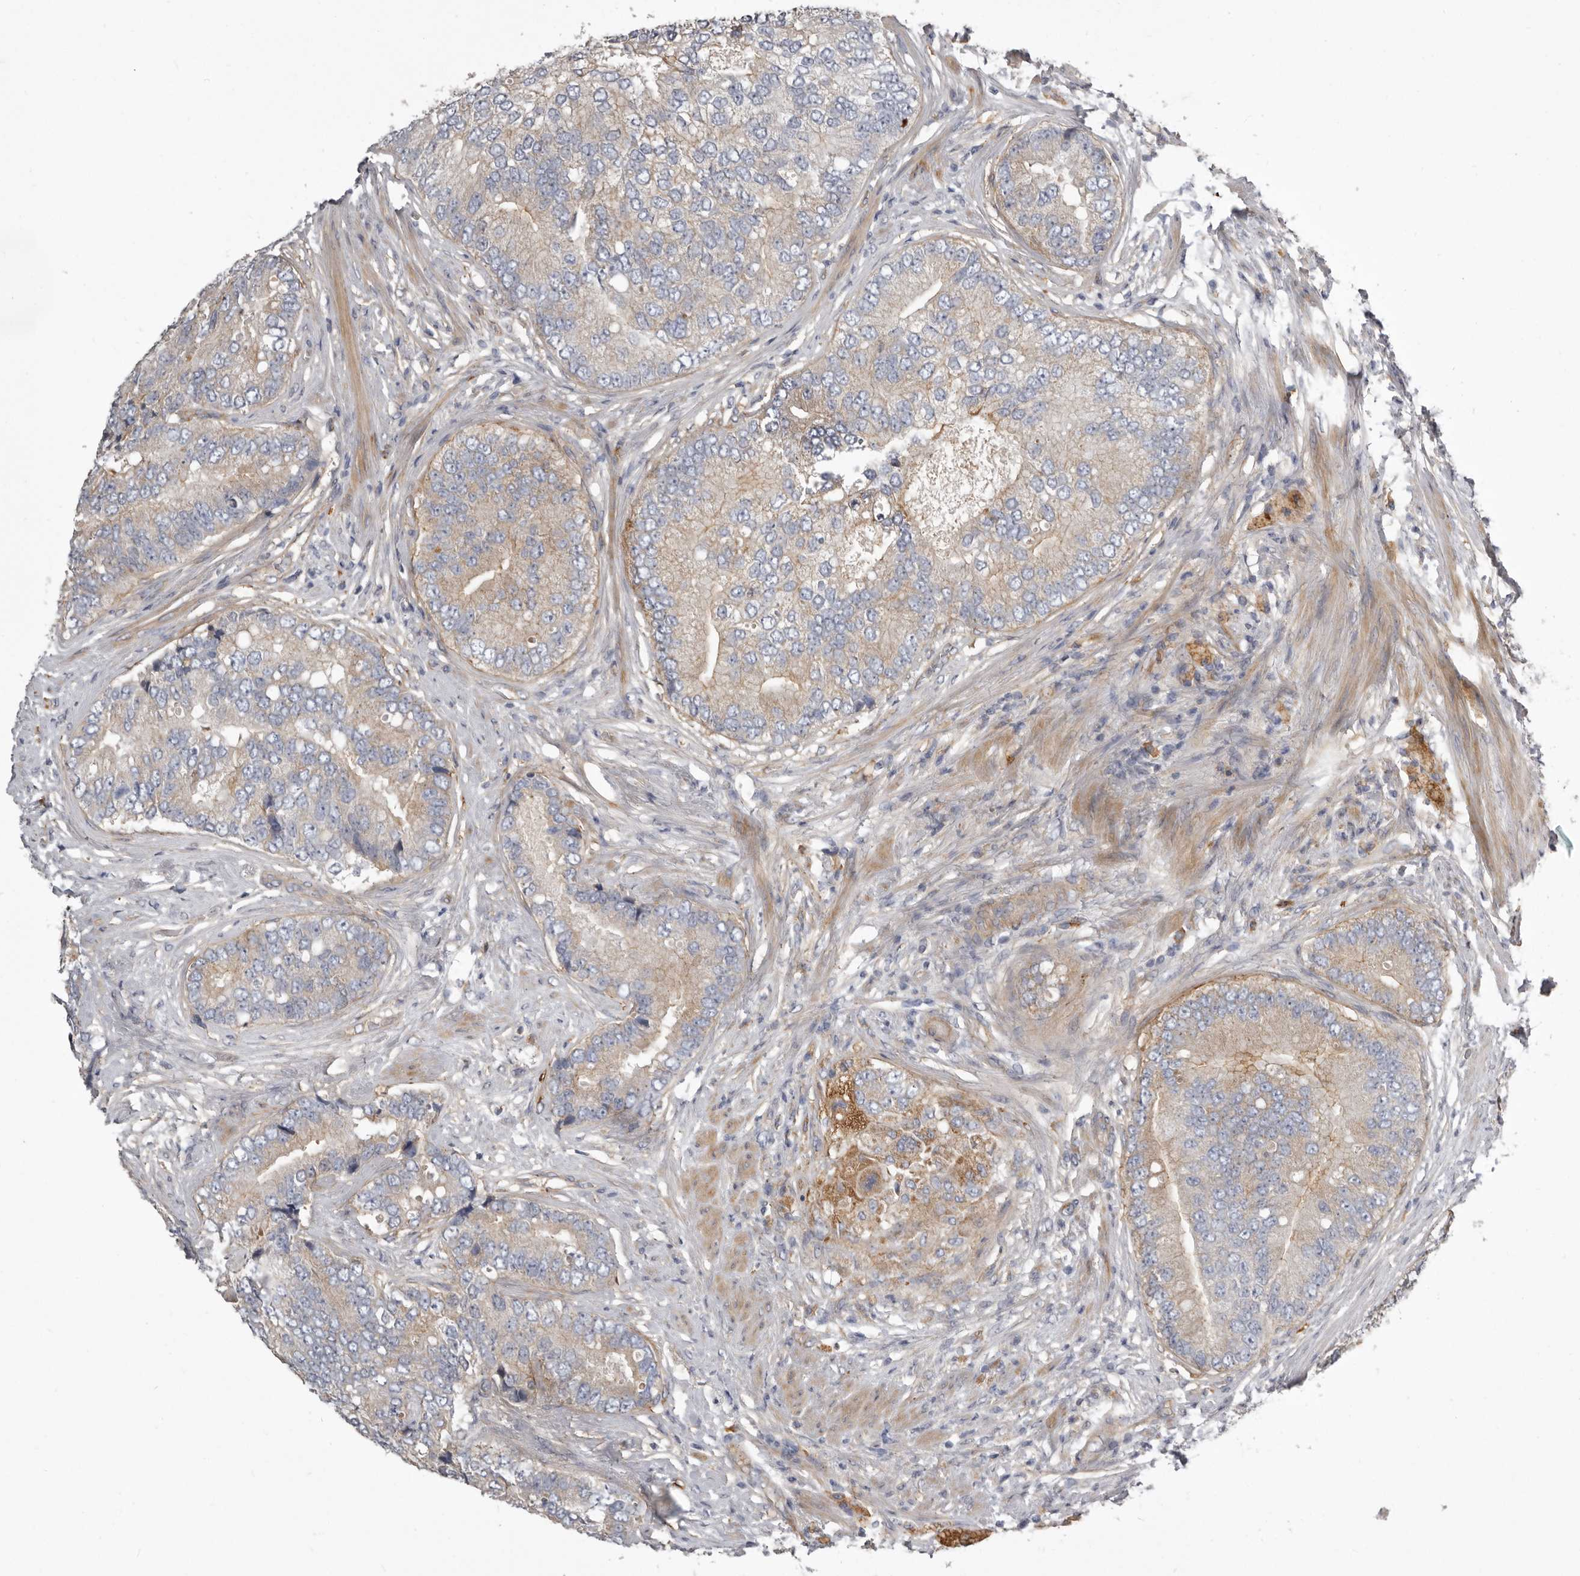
{"staining": {"intensity": "weak", "quantity": "<25%", "location": "cytoplasmic/membranous"}, "tissue": "prostate cancer", "cell_type": "Tumor cells", "image_type": "cancer", "snomed": [{"axis": "morphology", "description": "Adenocarcinoma, High grade"}, {"axis": "topography", "description": "Prostate"}], "caption": "Prostate cancer stained for a protein using IHC reveals no positivity tumor cells.", "gene": "ENAH", "patient": {"sex": "male", "age": 70}}